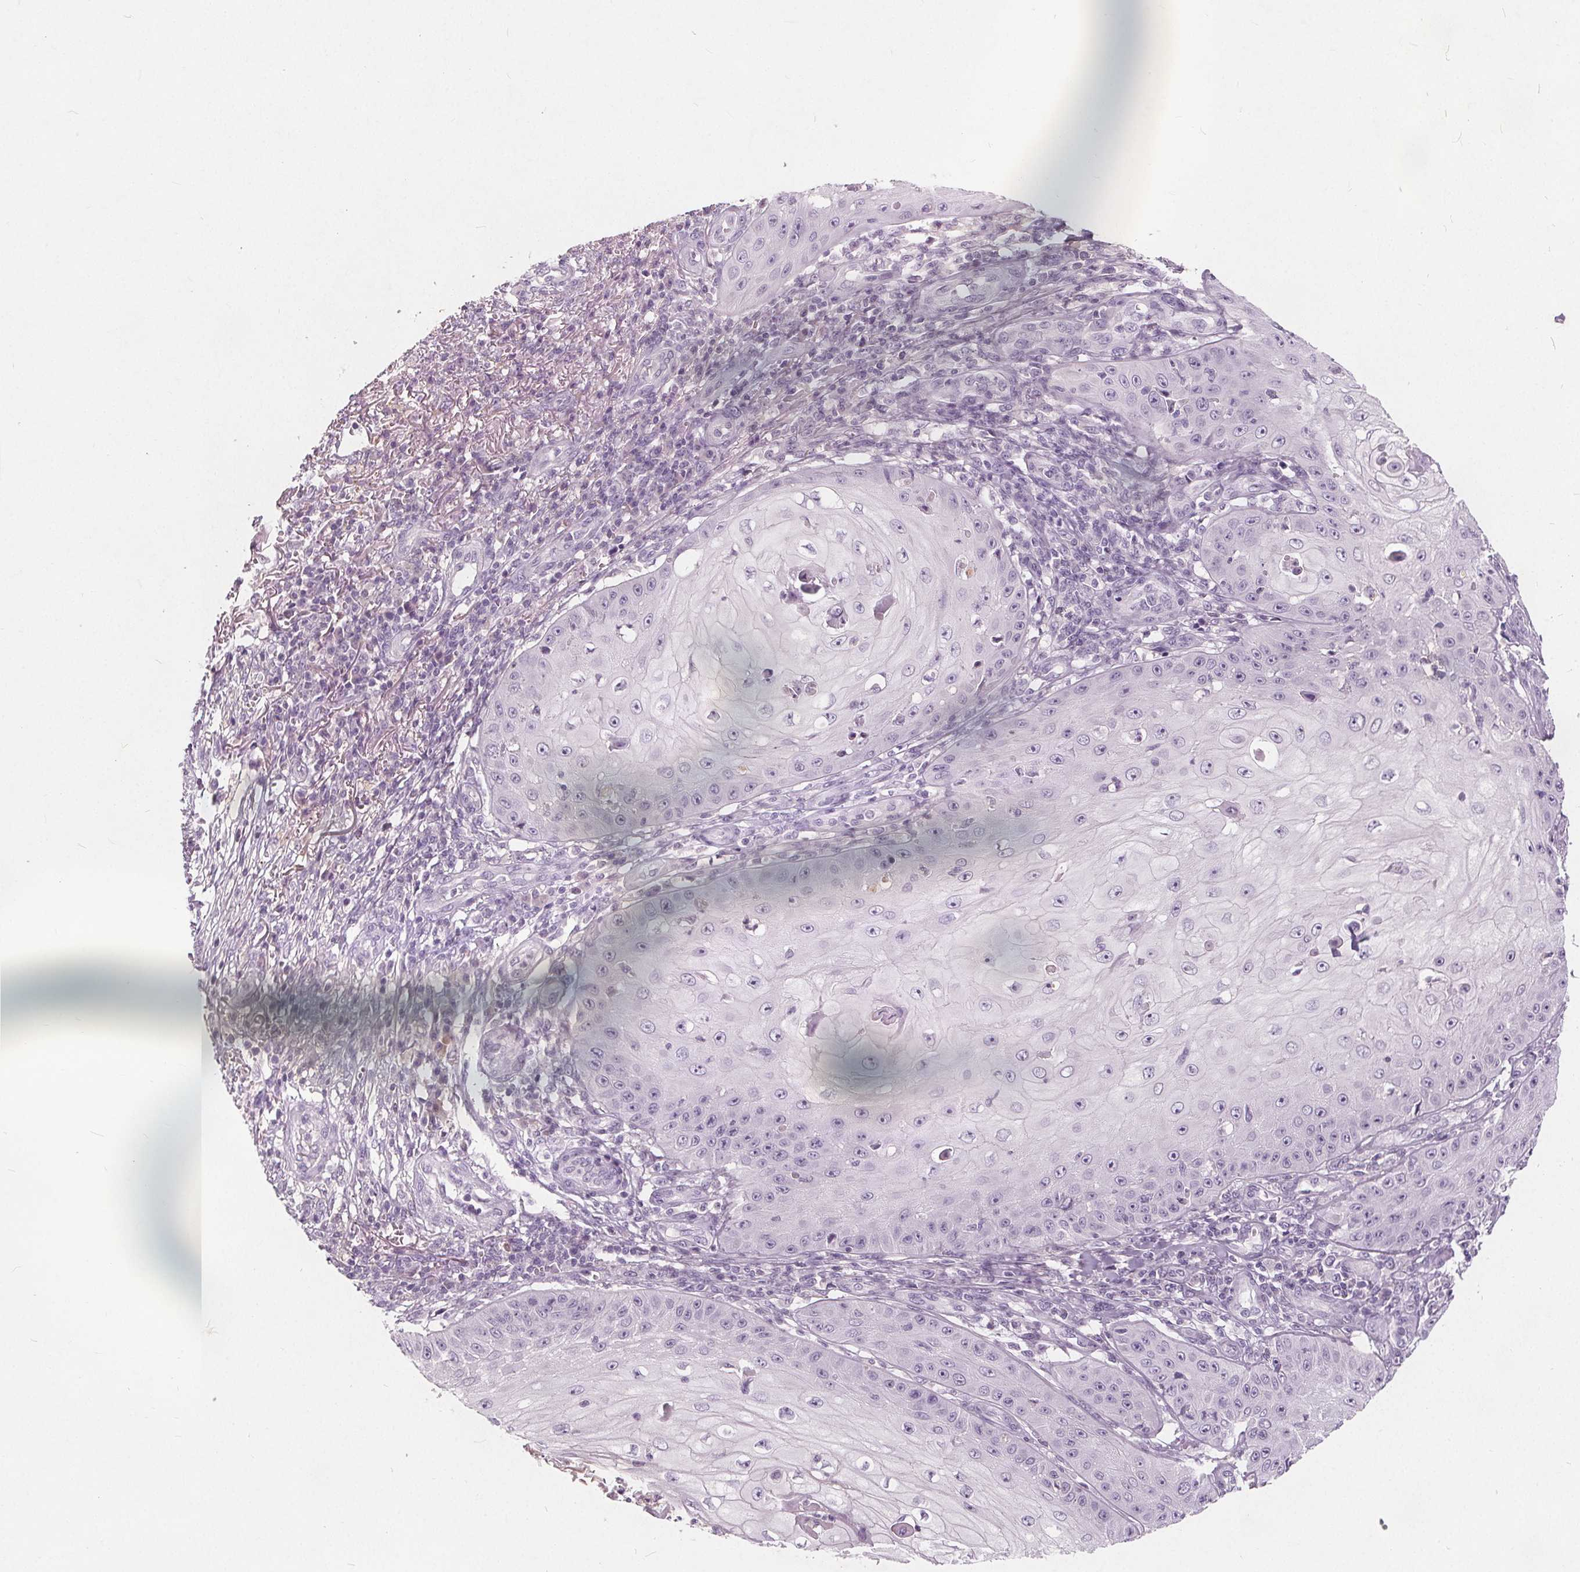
{"staining": {"intensity": "negative", "quantity": "none", "location": "none"}, "tissue": "skin cancer", "cell_type": "Tumor cells", "image_type": "cancer", "snomed": [{"axis": "morphology", "description": "Squamous cell carcinoma, NOS"}, {"axis": "topography", "description": "Skin"}], "caption": "Skin squamous cell carcinoma was stained to show a protein in brown. There is no significant staining in tumor cells.", "gene": "PLA2G2E", "patient": {"sex": "male", "age": 70}}